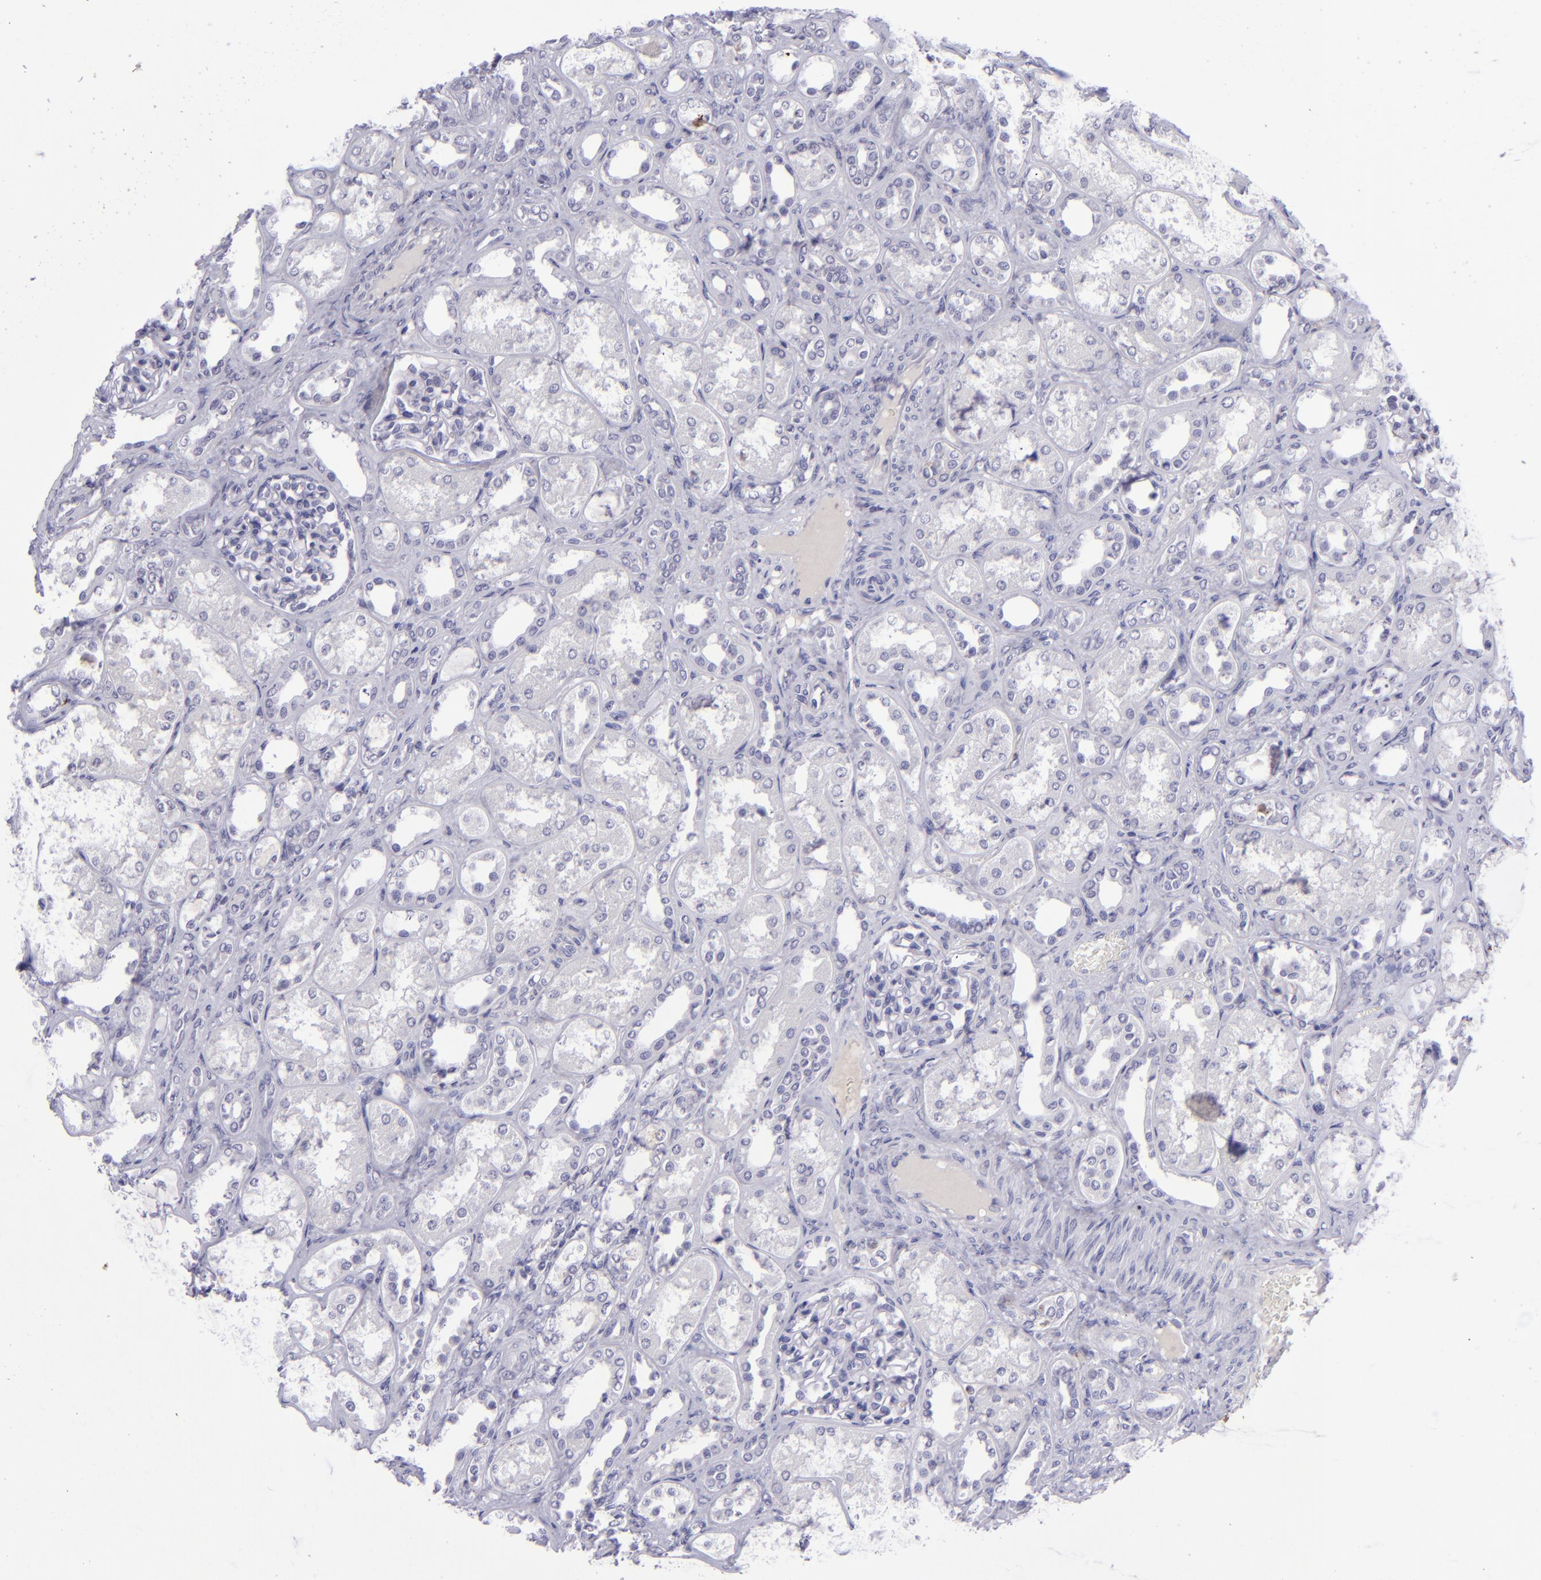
{"staining": {"intensity": "negative", "quantity": "none", "location": "none"}, "tissue": "kidney", "cell_type": "Cells in glomeruli", "image_type": "normal", "snomed": [{"axis": "morphology", "description": "Normal tissue, NOS"}, {"axis": "topography", "description": "Kidney"}], "caption": "There is no significant positivity in cells in glomeruli of kidney. The staining is performed using DAB brown chromogen with nuclei counter-stained in using hematoxylin.", "gene": "POU2F2", "patient": {"sex": "male", "age": 7}}